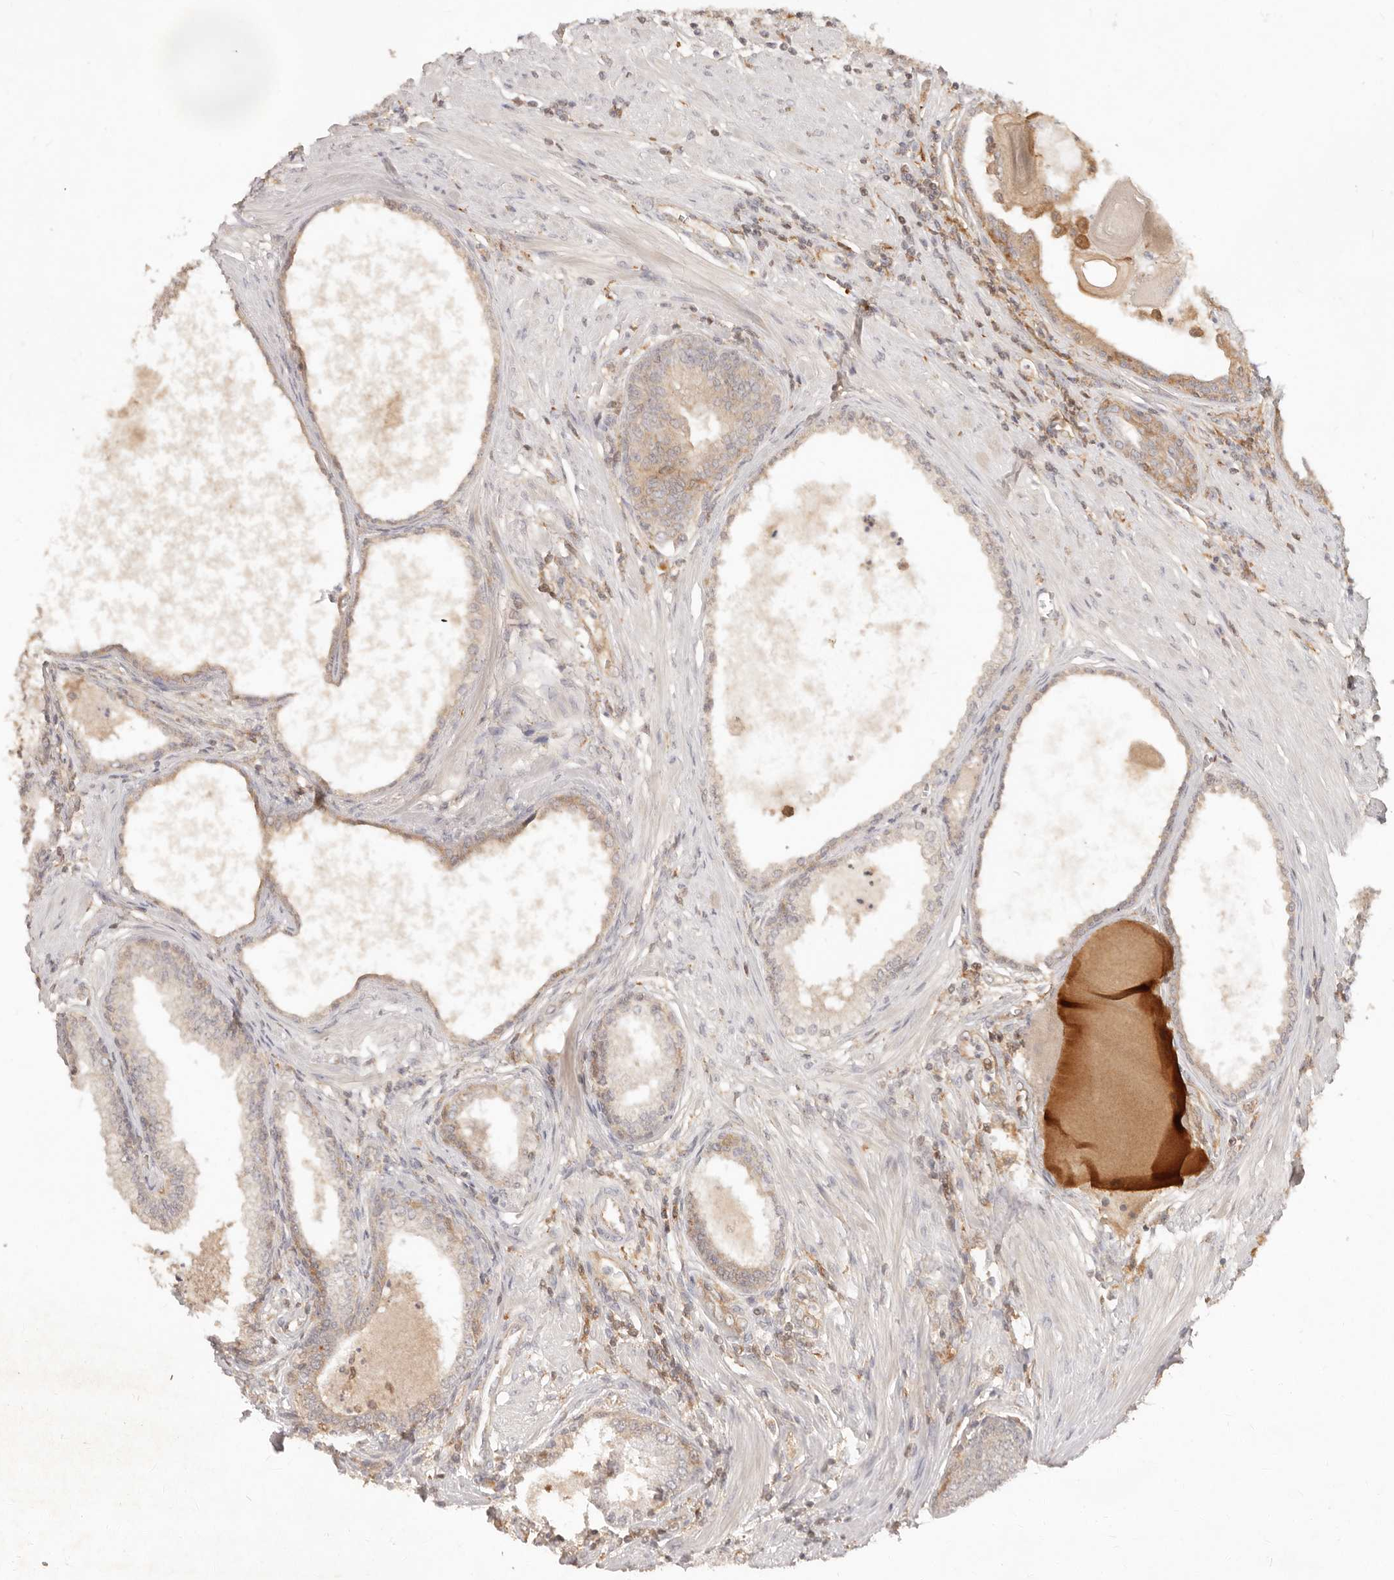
{"staining": {"intensity": "weak", "quantity": "25%-75%", "location": "cytoplasmic/membranous"}, "tissue": "prostate cancer", "cell_type": "Tumor cells", "image_type": "cancer", "snomed": [{"axis": "morphology", "description": "Adenocarcinoma, High grade"}, {"axis": "topography", "description": "Prostate"}], "caption": "A high-resolution photomicrograph shows IHC staining of adenocarcinoma (high-grade) (prostate), which reveals weak cytoplasmic/membranous positivity in approximately 25%-75% of tumor cells. (Brightfield microscopy of DAB IHC at high magnification).", "gene": "NECAP2", "patient": {"sex": "male", "age": 62}}